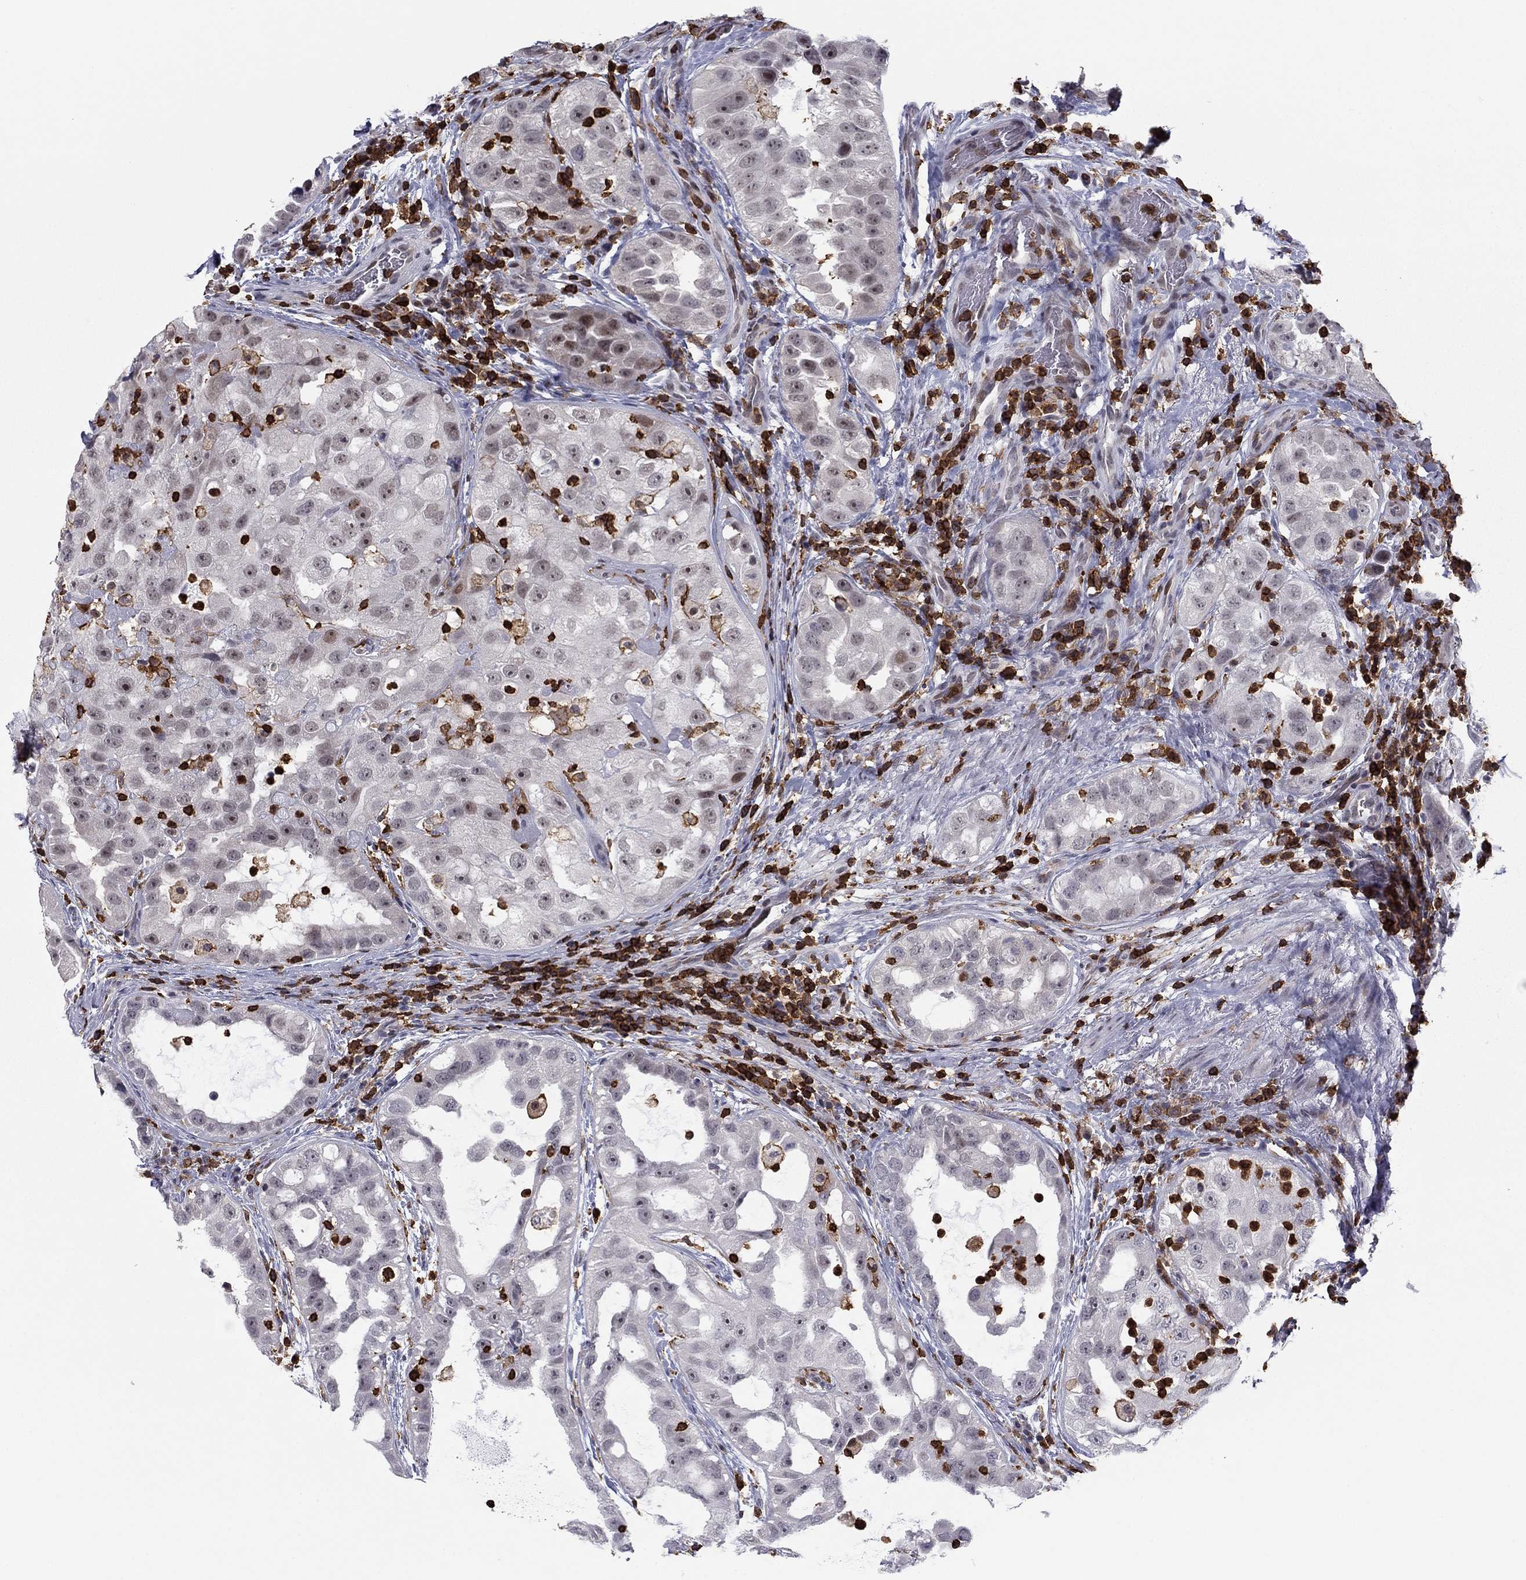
{"staining": {"intensity": "negative", "quantity": "none", "location": "none"}, "tissue": "urothelial cancer", "cell_type": "Tumor cells", "image_type": "cancer", "snomed": [{"axis": "morphology", "description": "Urothelial carcinoma, High grade"}, {"axis": "topography", "description": "Urinary bladder"}], "caption": "DAB immunohistochemical staining of human urothelial carcinoma (high-grade) demonstrates no significant expression in tumor cells. (Brightfield microscopy of DAB immunohistochemistry (IHC) at high magnification).", "gene": "ARHGAP27", "patient": {"sex": "female", "age": 41}}